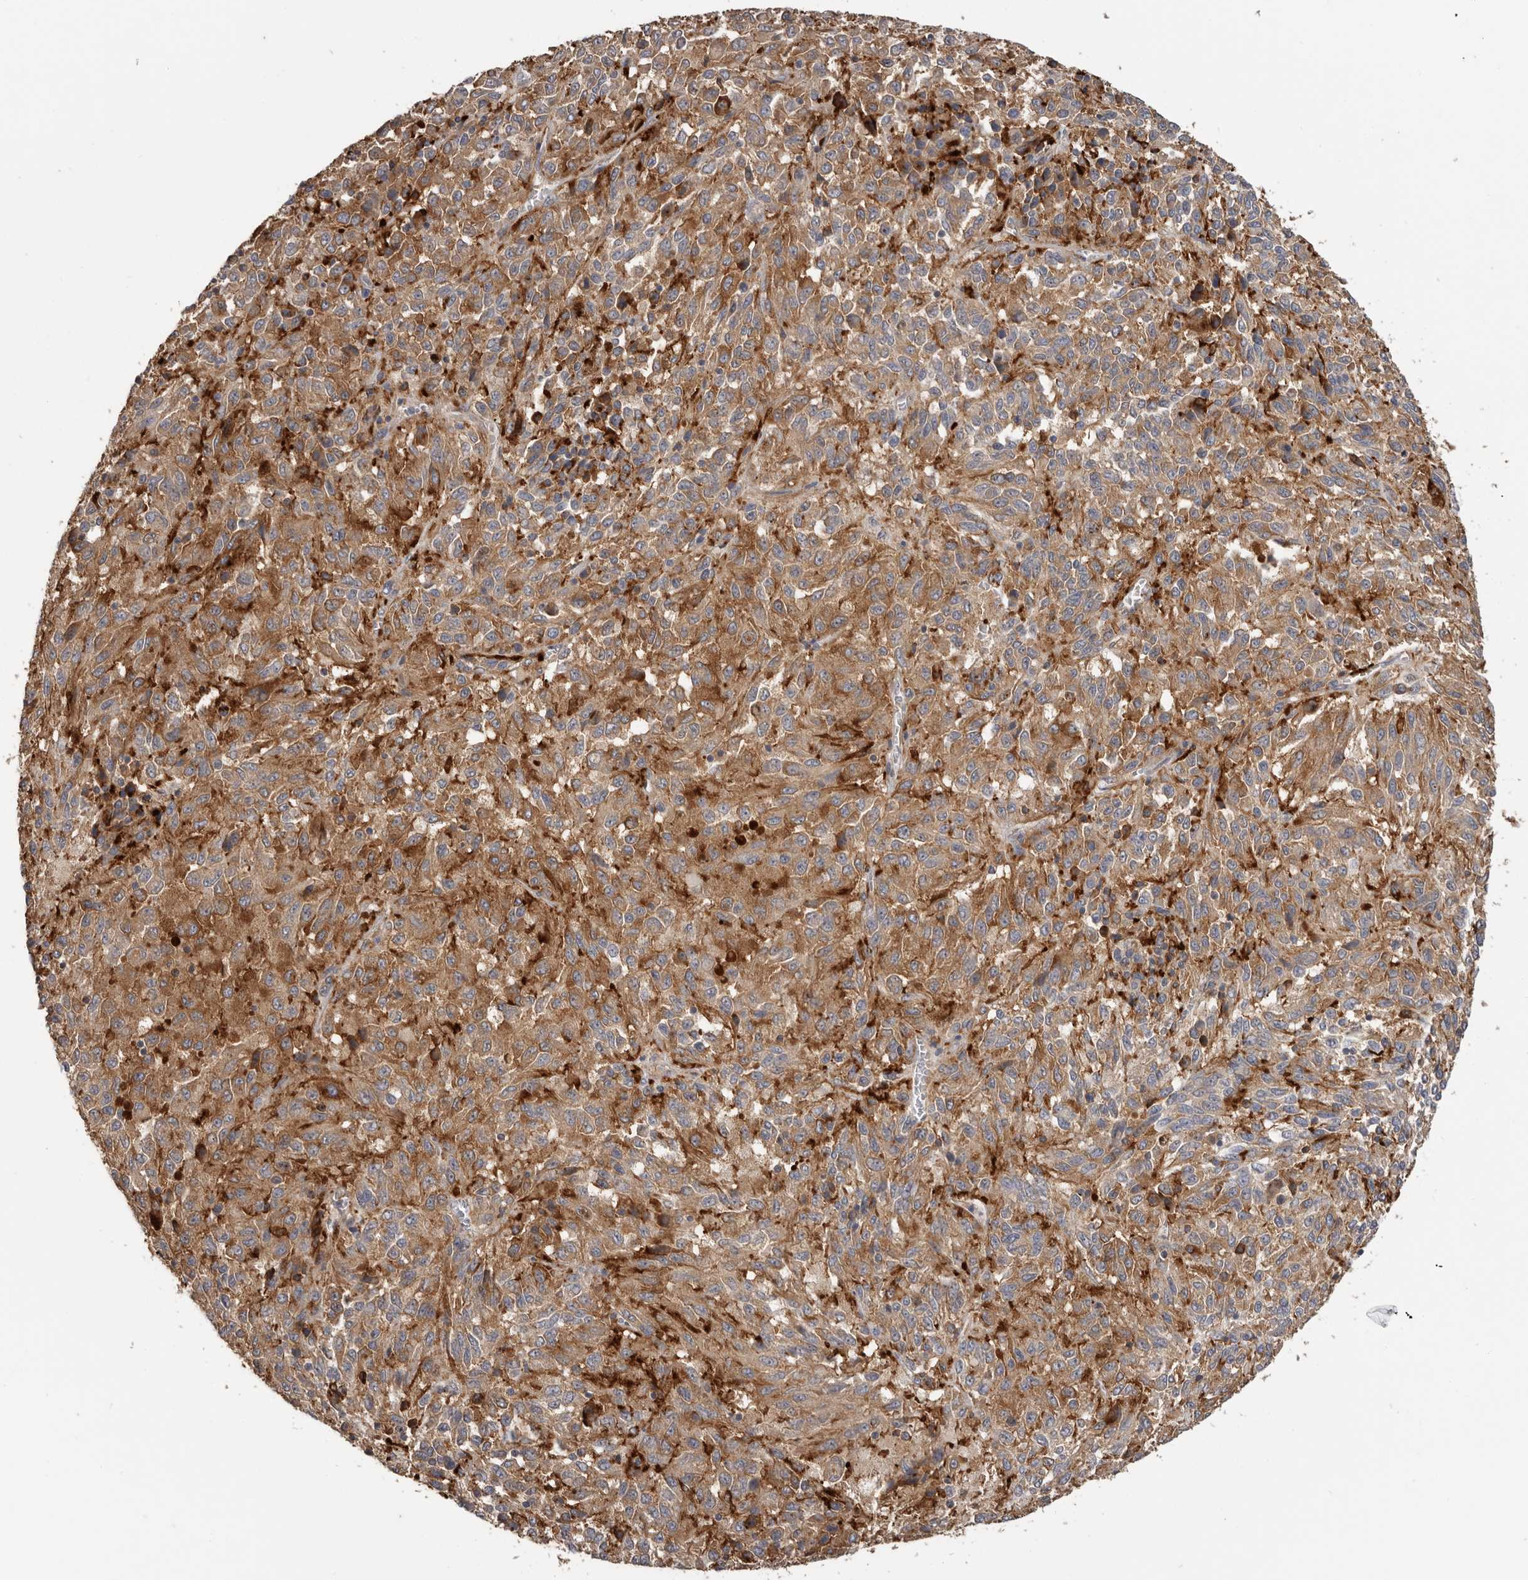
{"staining": {"intensity": "moderate", "quantity": ">75%", "location": "cytoplasmic/membranous"}, "tissue": "melanoma", "cell_type": "Tumor cells", "image_type": "cancer", "snomed": [{"axis": "morphology", "description": "Malignant melanoma, Metastatic site"}, {"axis": "topography", "description": "Lung"}], "caption": "IHC micrograph of neoplastic tissue: malignant melanoma (metastatic site) stained using IHC exhibits medium levels of moderate protein expression localized specifically in the cytoplasmic/membranous of tumor cells, appearing as a cytoplasmic/membranous brown color.", "gene": "TFRC", "patient": {"sex": "male", "age": 64}}